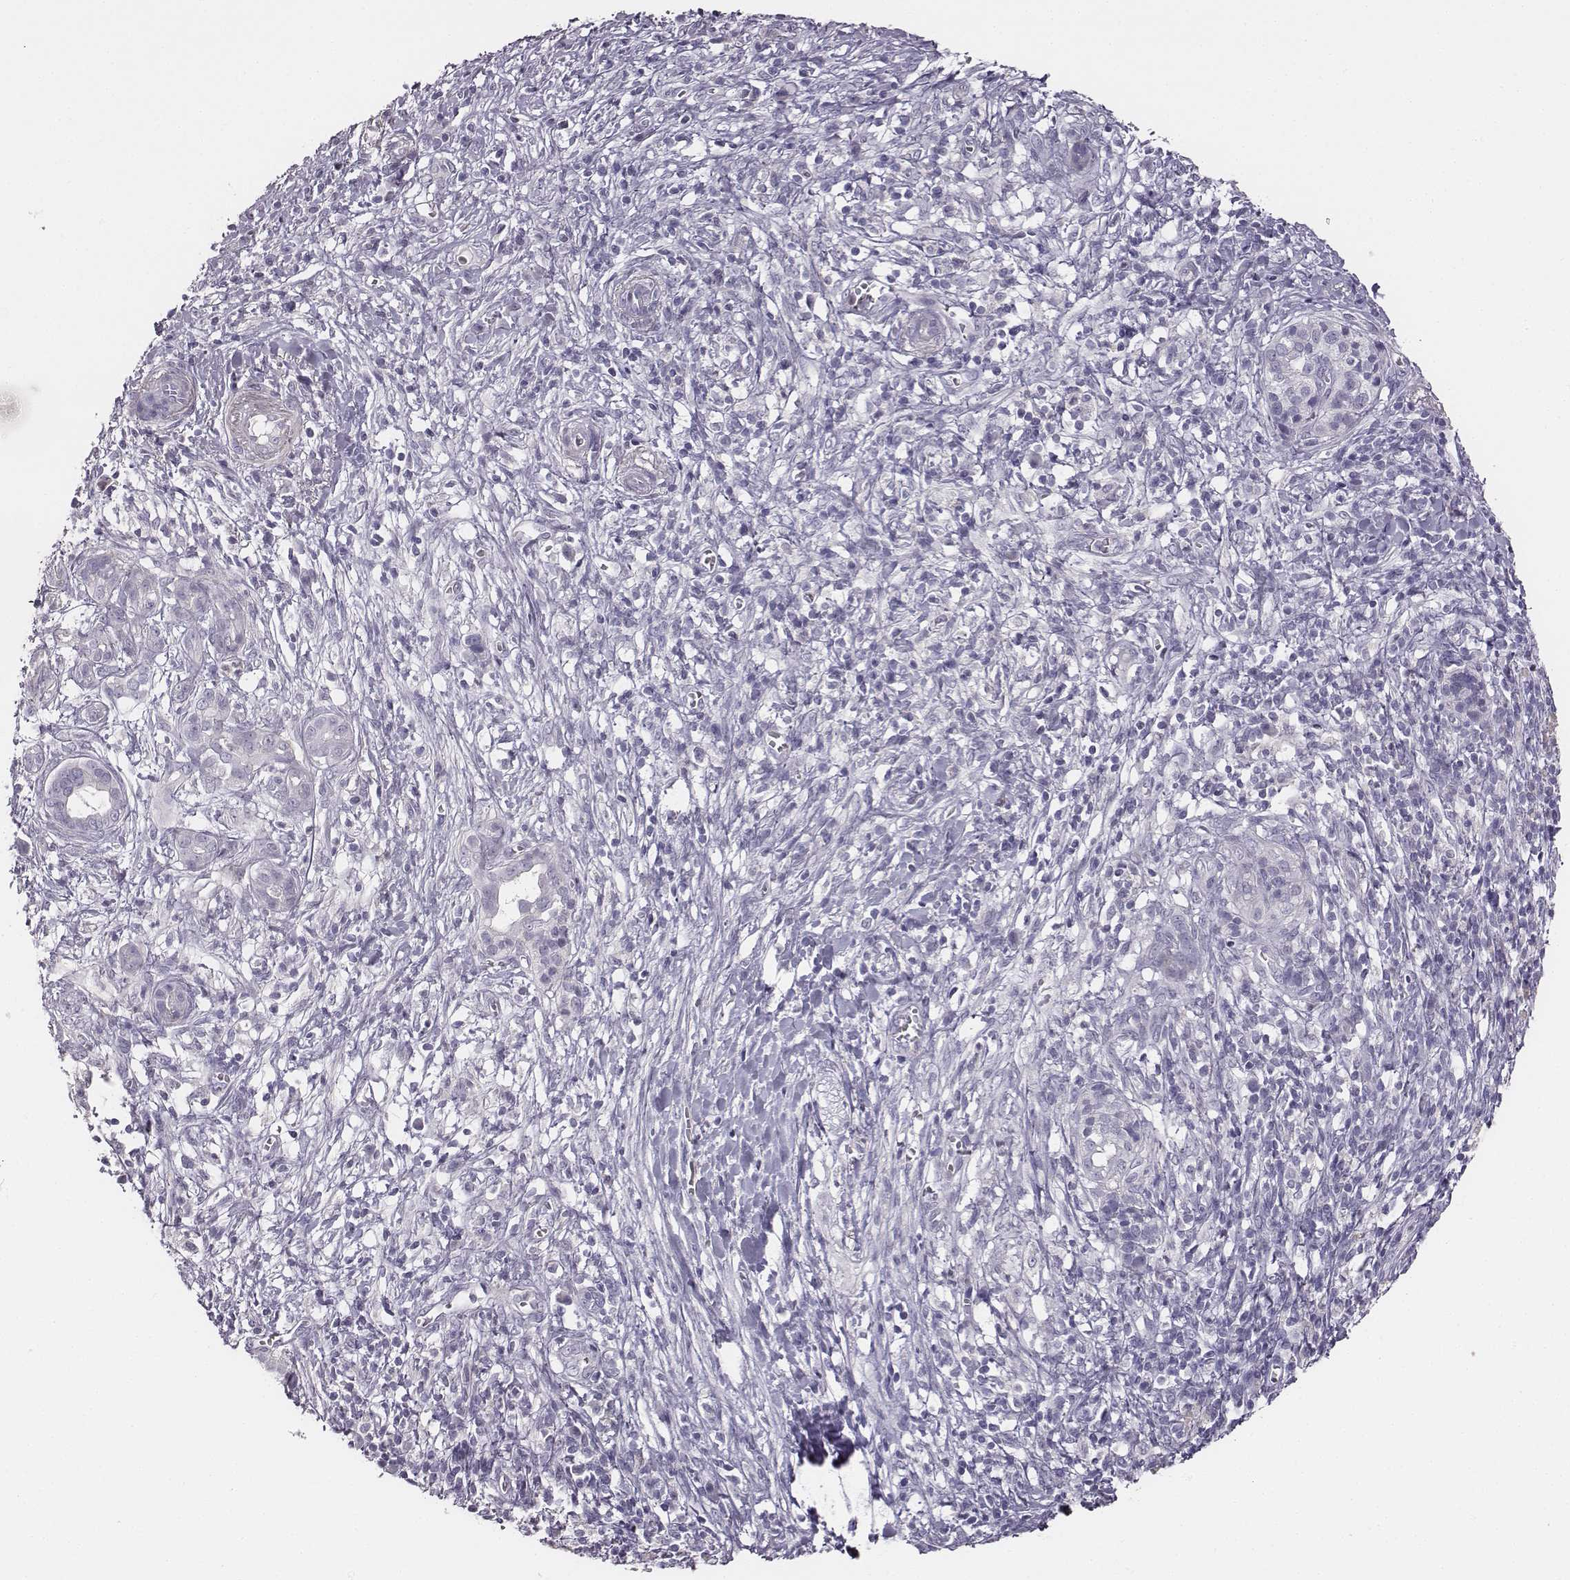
{"staining": {"intensity": "negative", "quantity": "none", "location": "none"}, "tissue": "pancreatic cancer", "cell_type": "Tumor cells", "image_type": "cancer", "snomed": [{"axis": "morphology", "description": "Adenocarcinoma, NOS"}, {"axis": "topography", "description": "Pancreas"}], "caption": "The micrograph exhibits no staining of tumor cells in pancreatic cancer.", "gene": "ADAM7", "patient": {"sex": "male", "age": 61}}